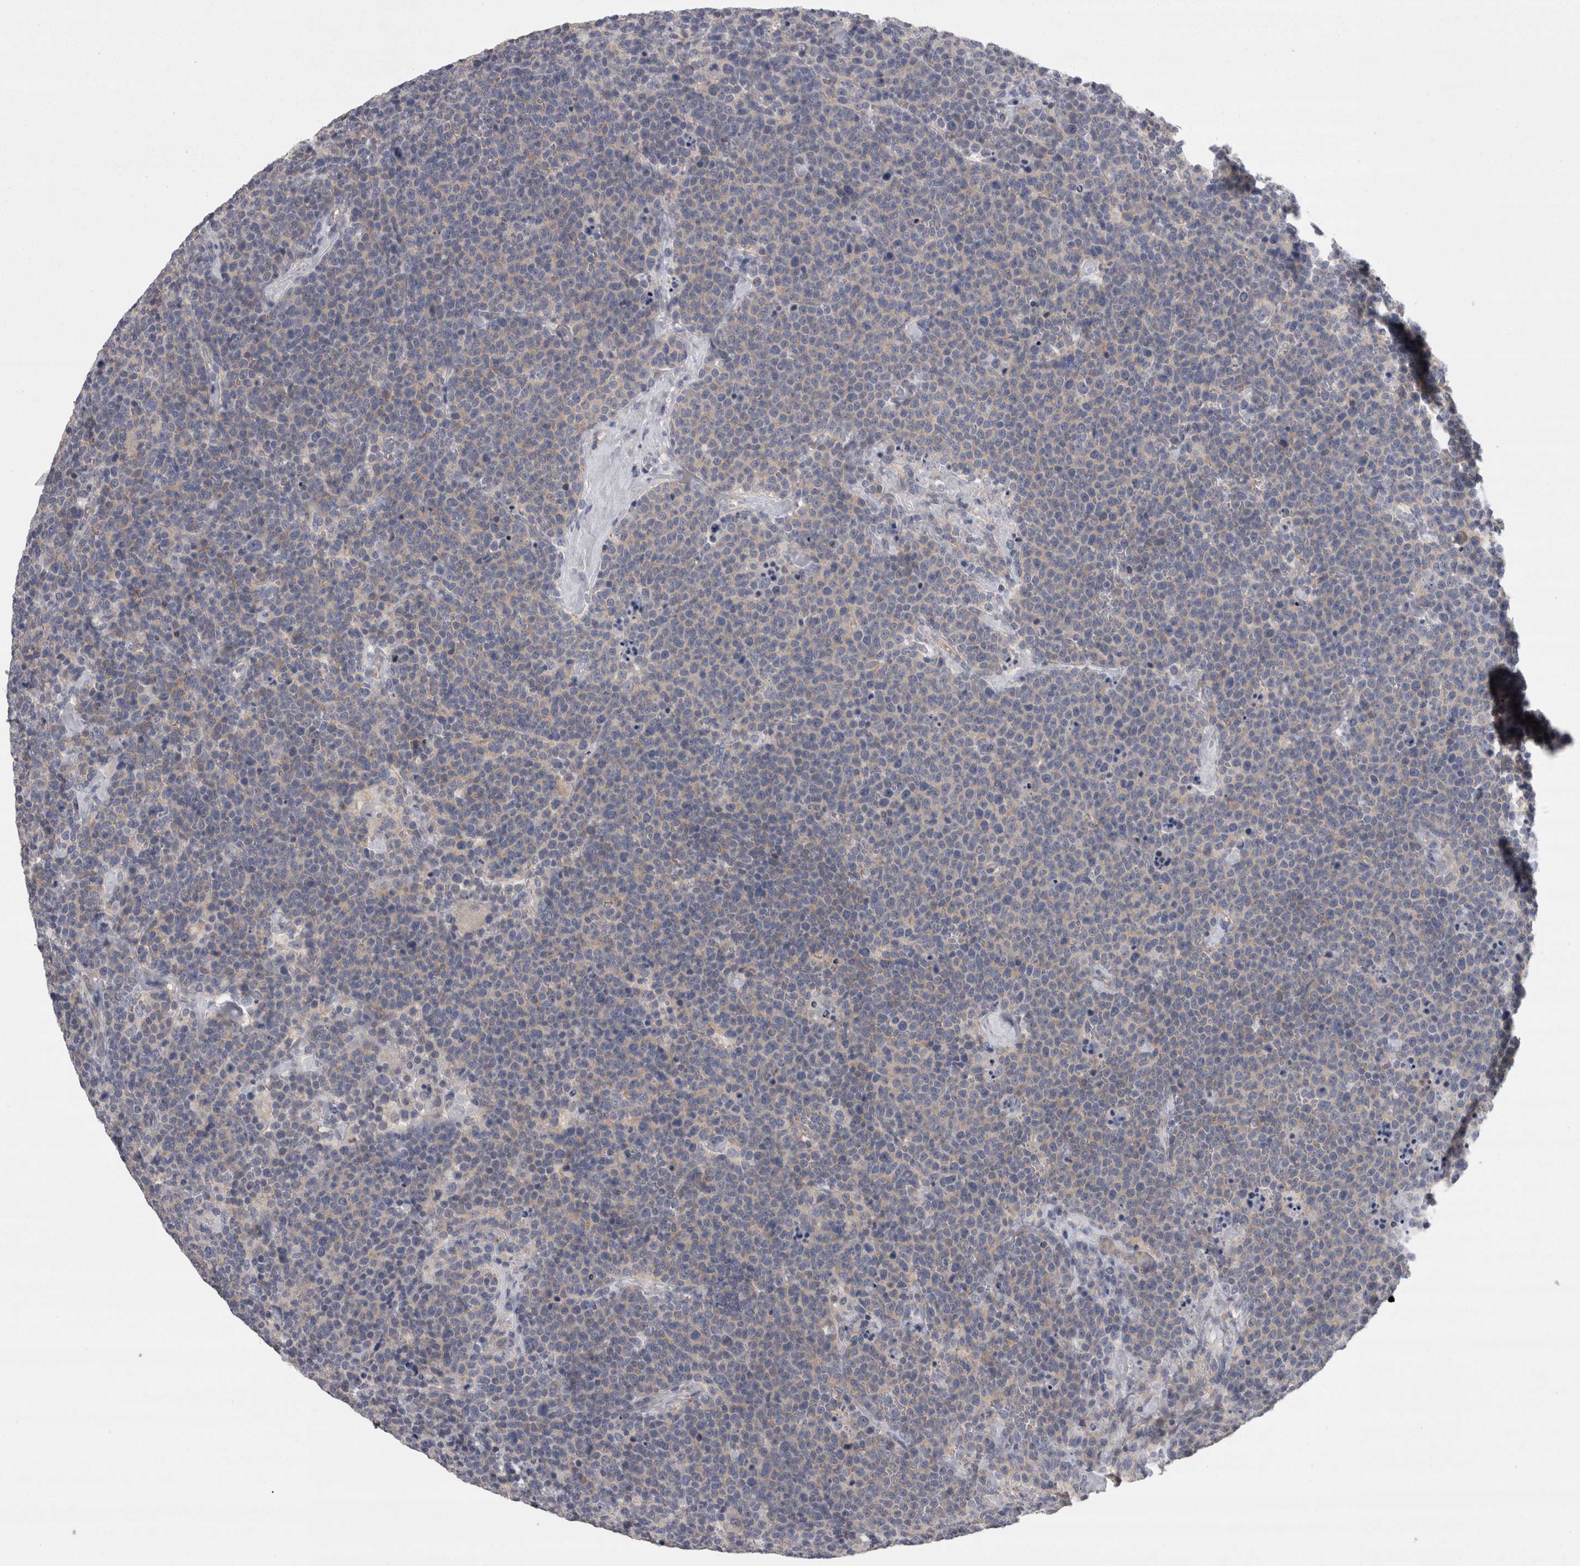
{"staining": {"intensity": "weak", "quantity": "<25%", "location": "cytoplasmic/membranous"}, "tissue": "lymphoma", "cell_type": "Tumor cells", "image_type": "cancer", "snomed": [{"axis": "morphology", "description": "Malignant lymphoma, non-Hodgkin's type, High grade"}, {"axis": "topography", "description": "Lymph node"}], "caption": "DAB (3,3'-diaminobenzidine) immunohistochemical staining of human lymphoma exhibits no significant staining in tumor cells.", "gene": "LYZL6", "patient": {"sex": "male", "age": 61}}